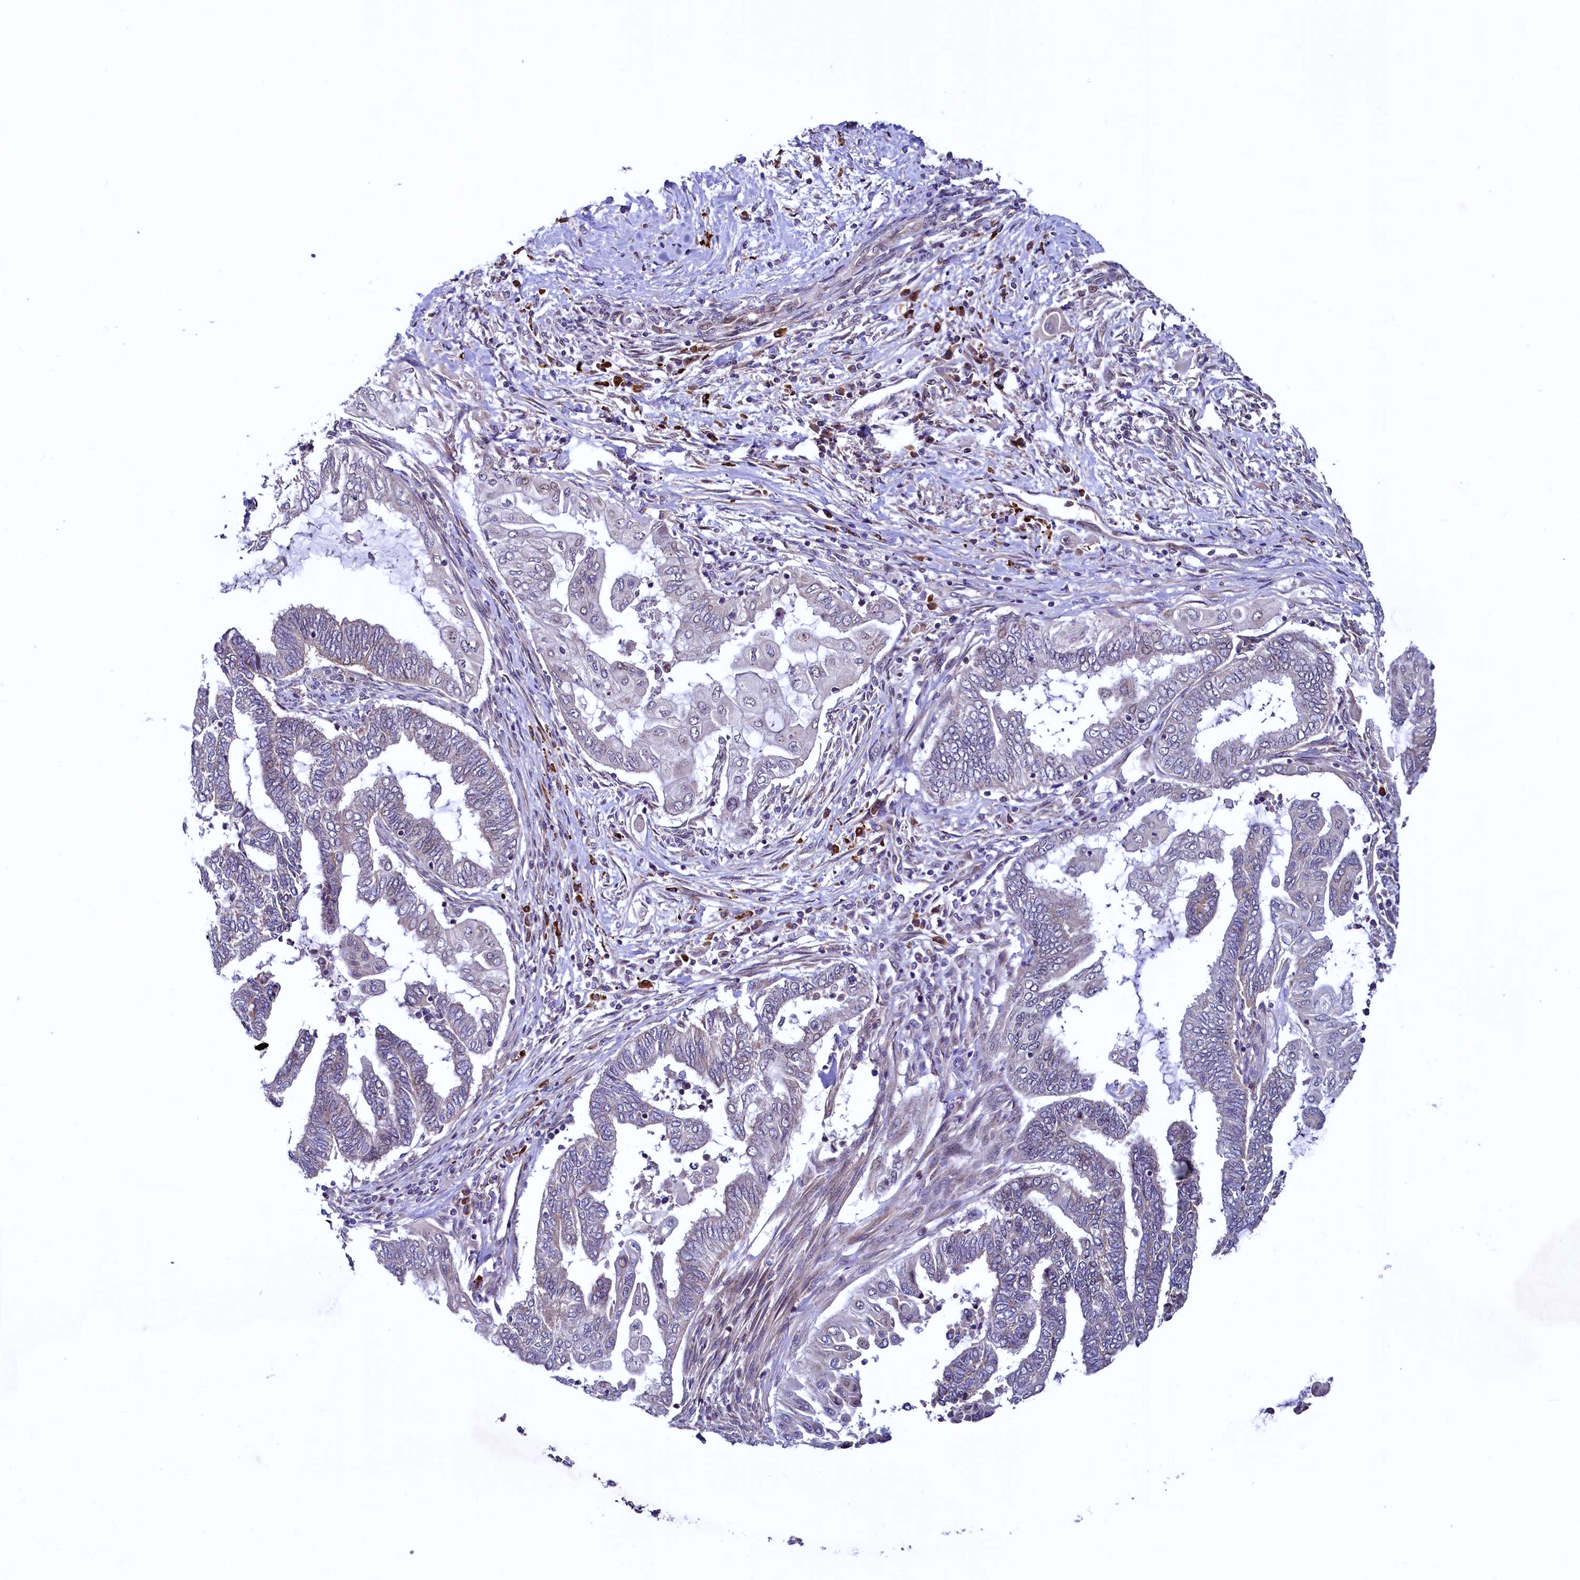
{"staining": {"intensity": "negative", "quantity": "none", "location": "none"}, "tissue": "endometrial cancer", "cell_type": "Tumor cells", "image_type": "cancer", "snomed": [{"axis": "morphology", "description": "Adenocarcinoma, NOS"}, {"axis": "topography", "description": "Uterus"}, {"axis": "topography", "description": "Endometrium"}], "caption": "High magnification brightfield microscopy of adenocarcinoma (endometrial) stained with DAB (brown) and counterstained with hematoxylin (blue): tumor cells show no significant positivity.", "gene": "RBFA", "patient": {"sex": "female", "age": 70}}